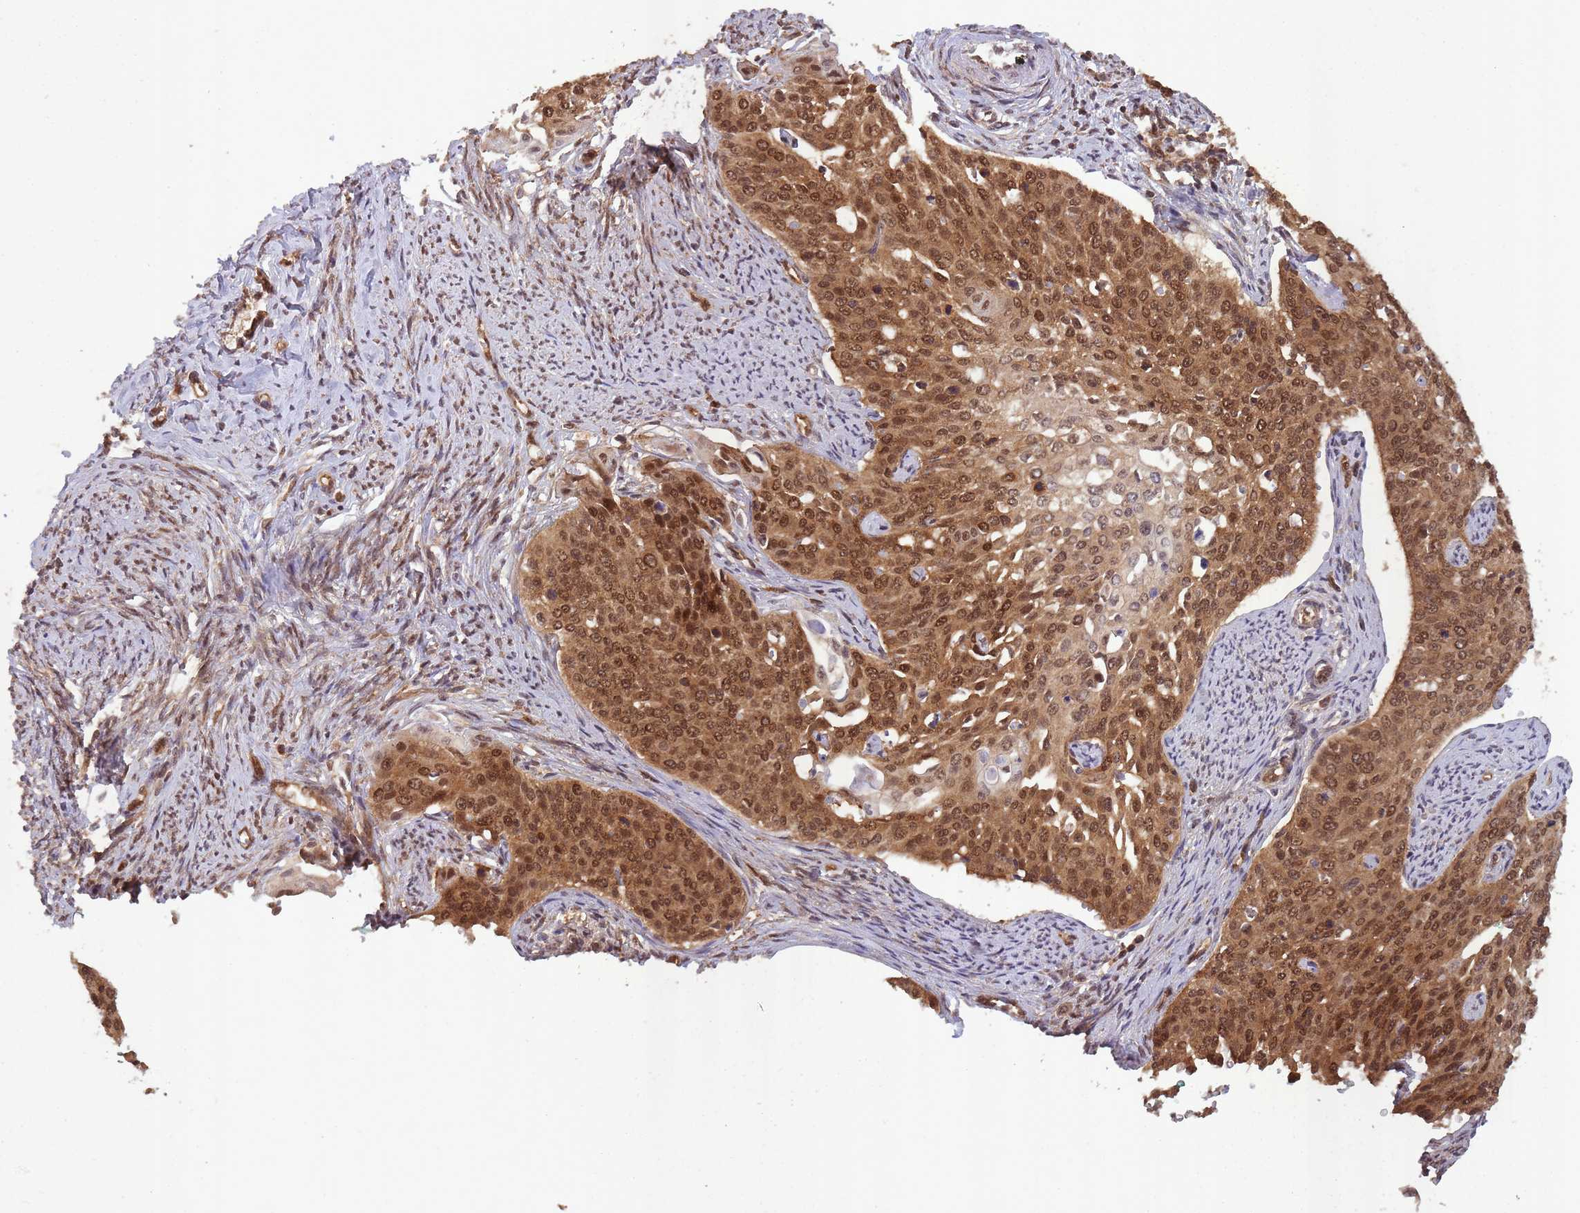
{"staining": {"intensity": "strong", "quantity": ">75%", "location": "cytoplasmic/membranous,nuclear"}, "tissue": "cervical cancer", "cell_type": "Tumor cells", "image_type": "cancer", "snomed": [{"axis": "morphology", "description": "Squamous cell carcinoma, NOS"}, {"axis": "topography", "description": "Cervix"}], "caption": "Tumor cells reveal strong cytoplasmic/membranous and nuclear positivity in approximately >75% of cells in cervical cancer (squamous cell carcinoma). (Stains: DAB in brown, nuclei in blue, Microscopy: brightfield microscopy at high magnification).", "gene": "PPP6R3", "patient": {"sex": "female", "age": 44}}